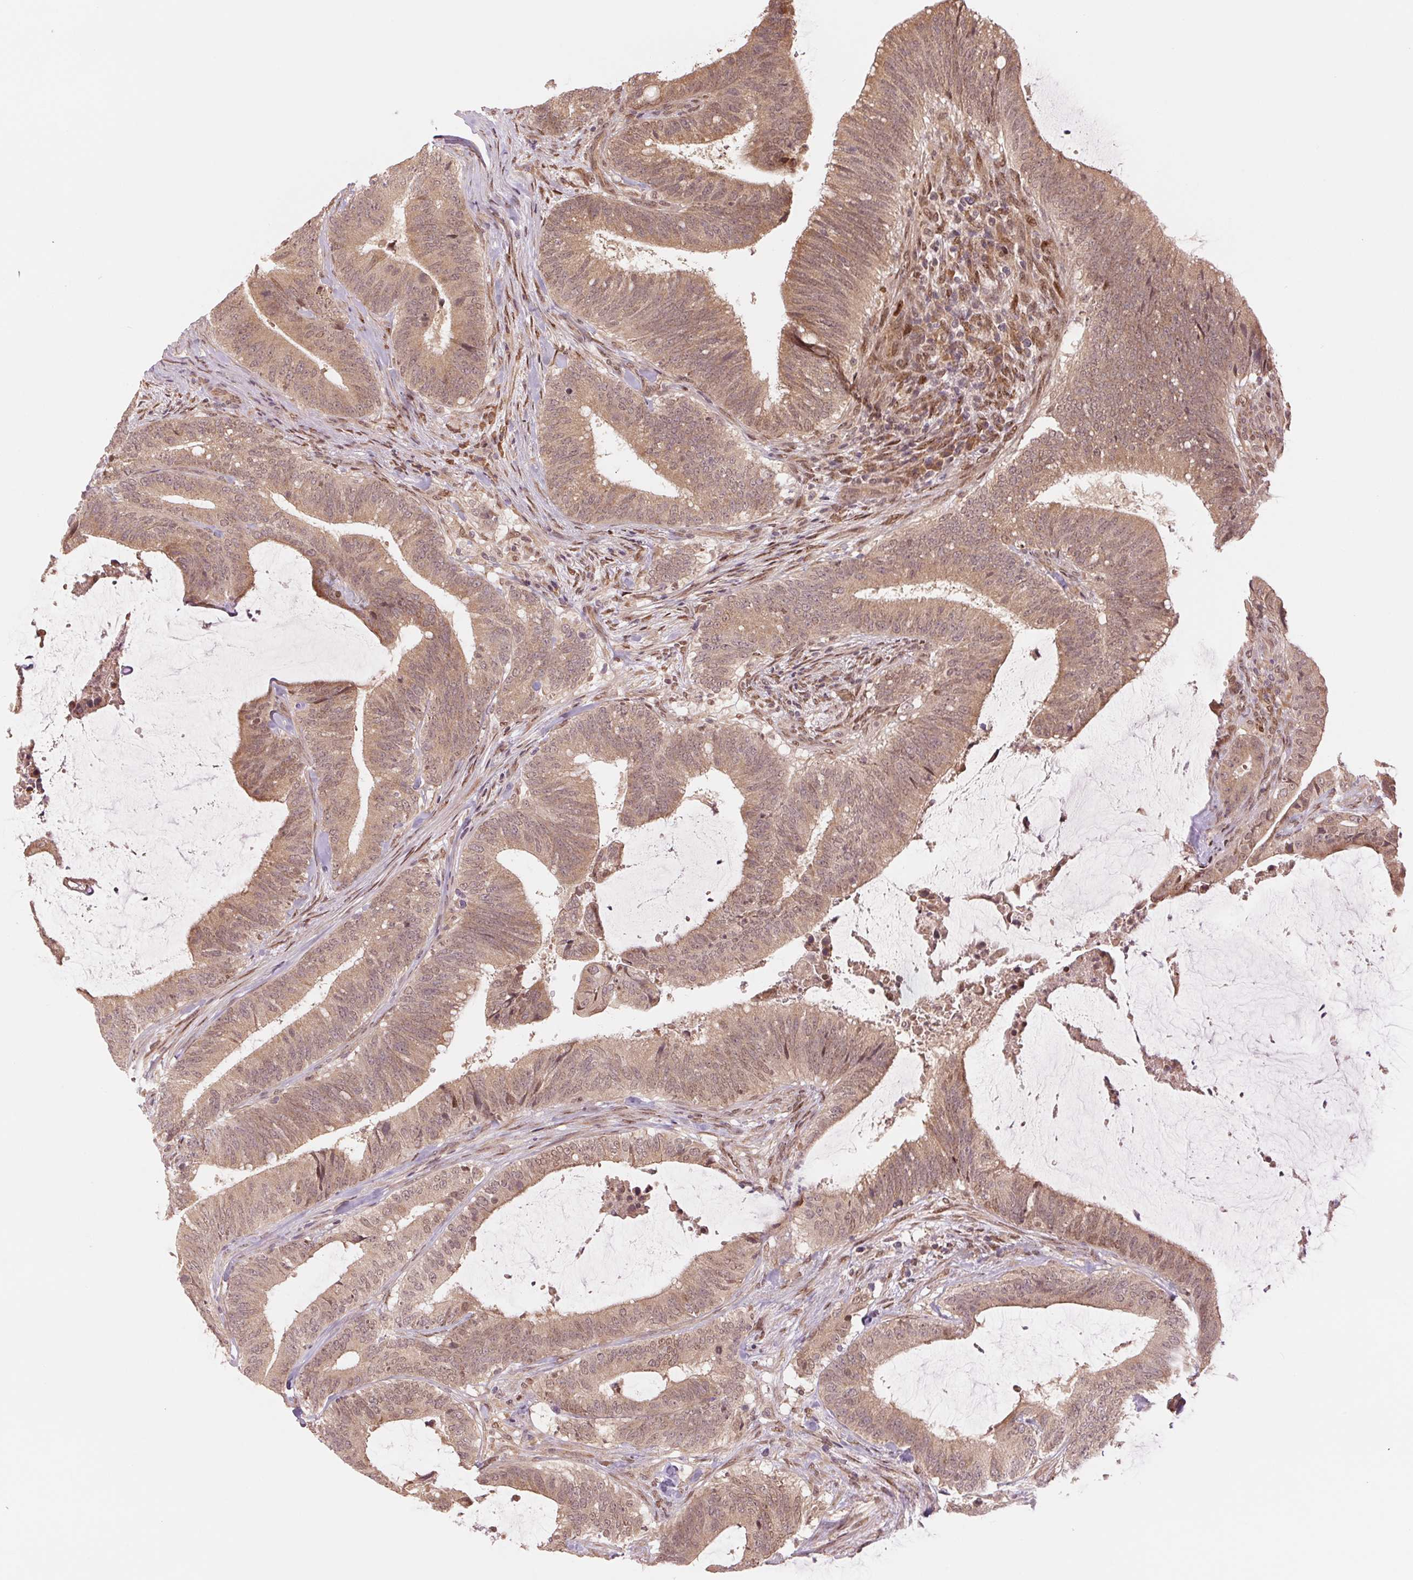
{"staining": {"intensity": "moderate", "quantity": ">75%", "location": "cytoplasmic/membranous,nuclear"}, "tissue": "colorectal cancer", "cell_type": "Tumor cells", "image_type": "cancer", "snomed": [{"axis": "morphology", "description": "Adenocarcinoma, NOS"}, {"axis": "topography", "description": "Colon"}], "caption": "Colorectal cancer tissue exhibits moderate cytoplasmic/membranous and nuclear expression in about >75% of tumor cells, visualized by immunohistochemistry. Nuclei are stained in blue.", "gene": "ERI3", "patient": {"sex": "female", "age": 43}}